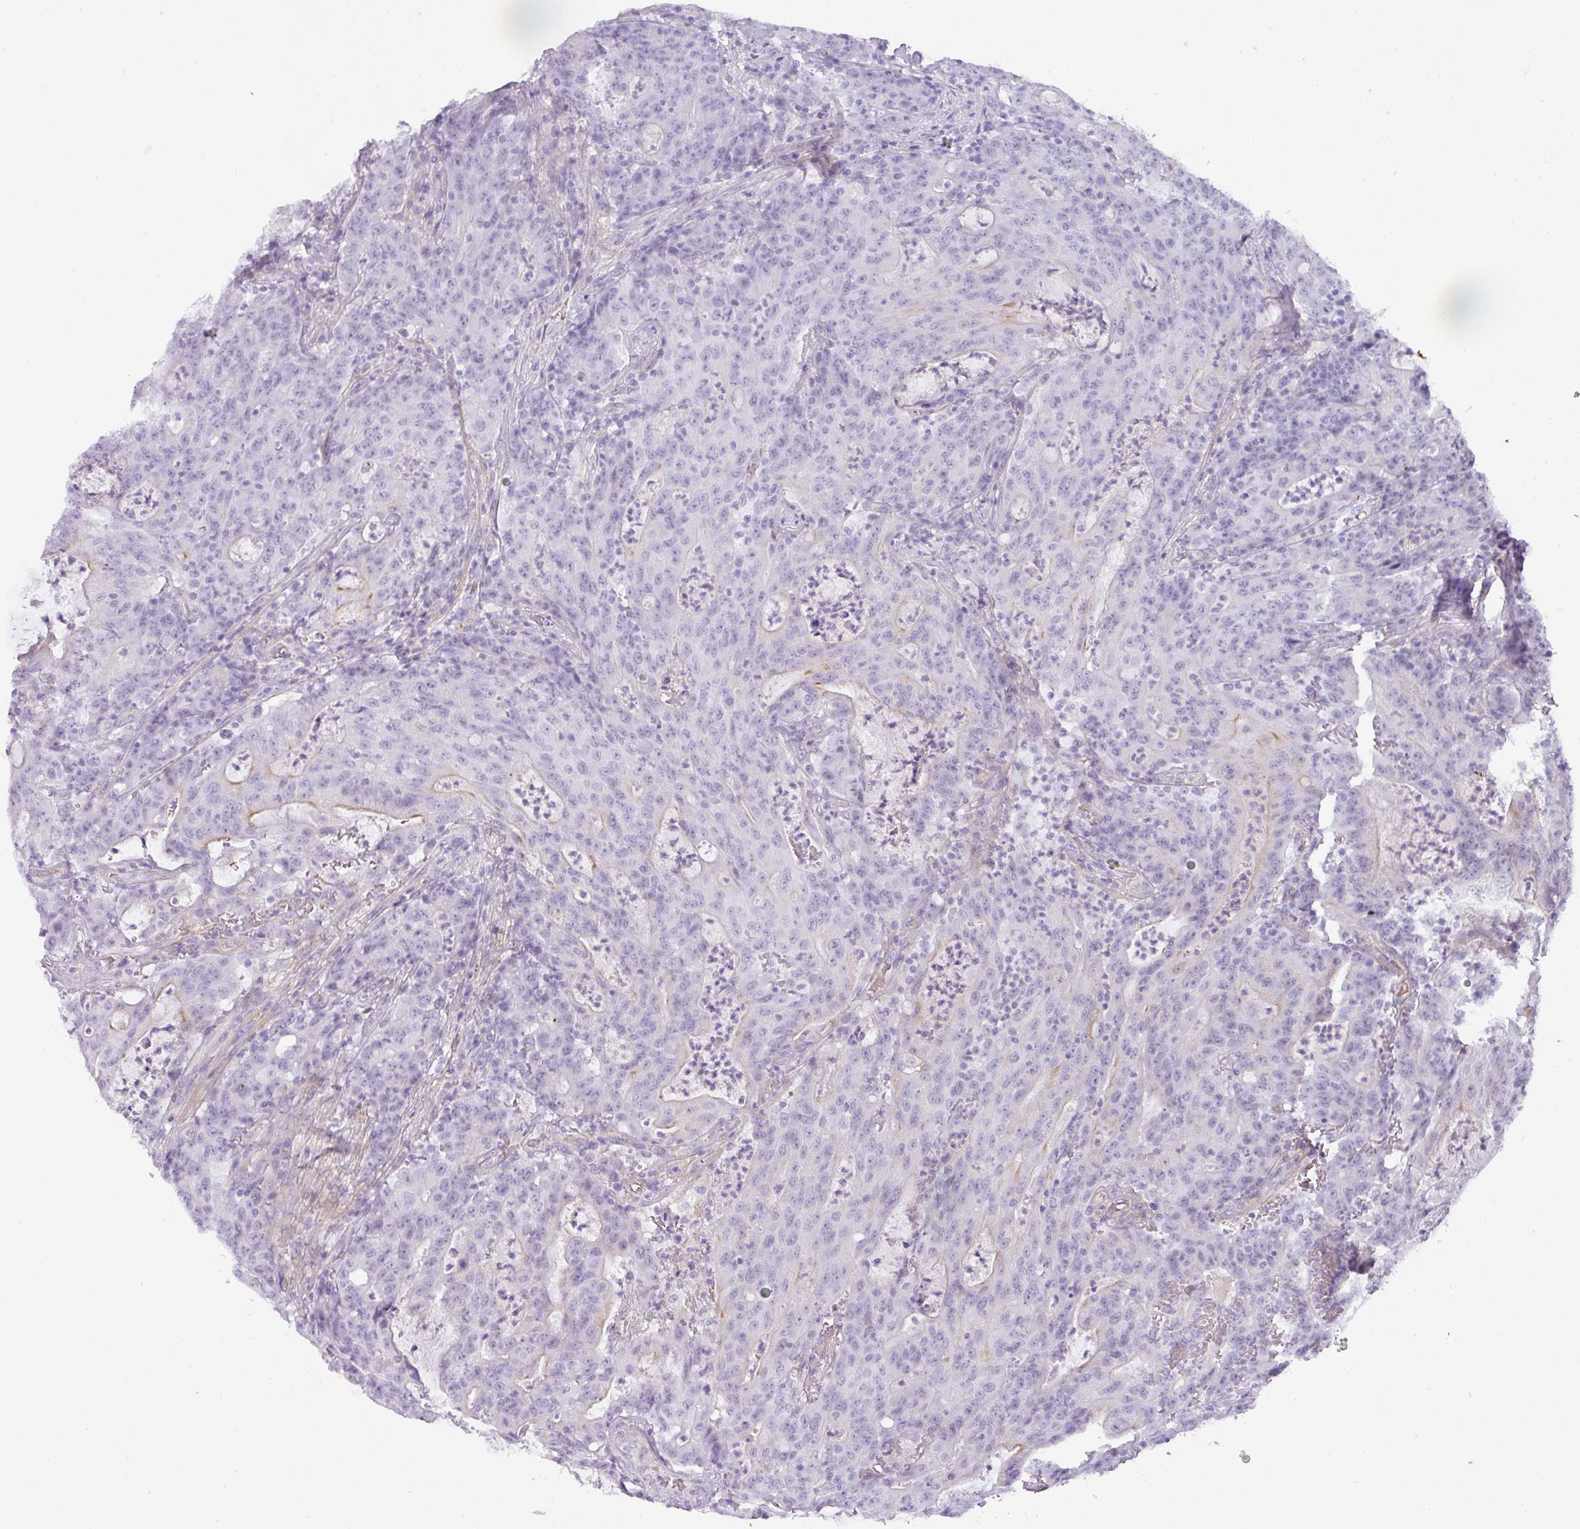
{"staining": {"intensity": "negative", "quantity": "none", "location": "none"}, "tissue": "colorectal cancer", "cell_type": "Tumor cells", "image_type": "cancer", "snomed": [{"axis": "morphology", "description": "Adenocarcinoma, NOS"}, {"axis": "topography", "description": "Colon"}], "caption": "Tumor cells are negative for protein expression in human colorectal cancer (adenocarcinoma). (DAB immunohistochemistry (IHC), high magnification).", "gene": "OR52N1", "patient": {"sex": "male", "age": 83}}